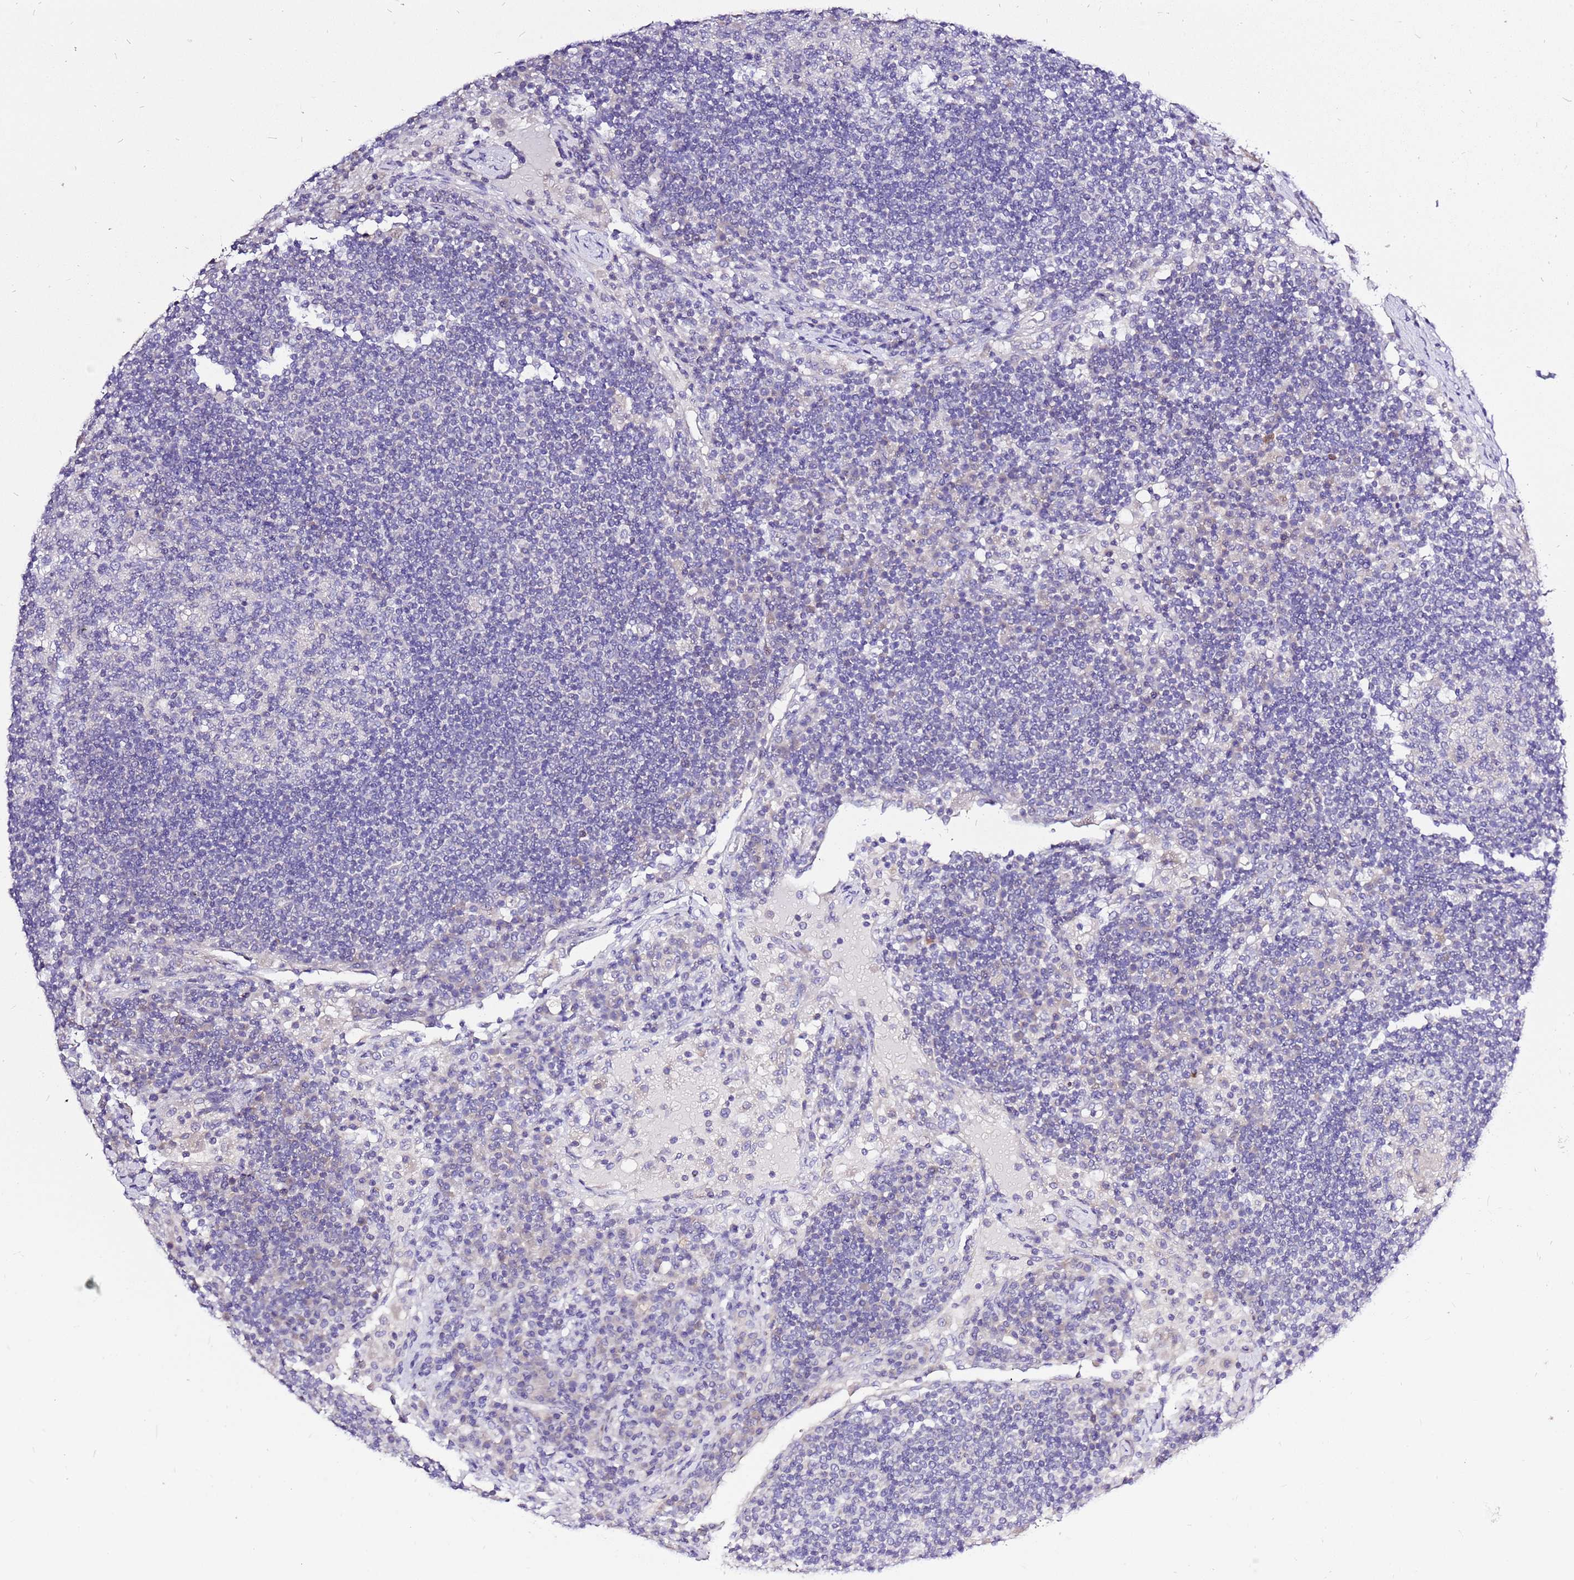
{"staining": {"intensity": "negative", "quantity": "none", "location": "none"}, "tissue": "lymph node", "cell_type": "Germinal center cells", "image_type": "normal", "snomed": [{"axis": "morphology", "description": "Normal tissue, NOS"}, {"axis": "topography", "description": "Lymph node"}], "caption": "DAB (3,3'-diaminobenzidine) immunohistochemical staining of unremarkable lymph node exhibits no significant staining in germinal center cells.", "gene": "GLCE", "patient": {"sex": "female", "age": 53}}